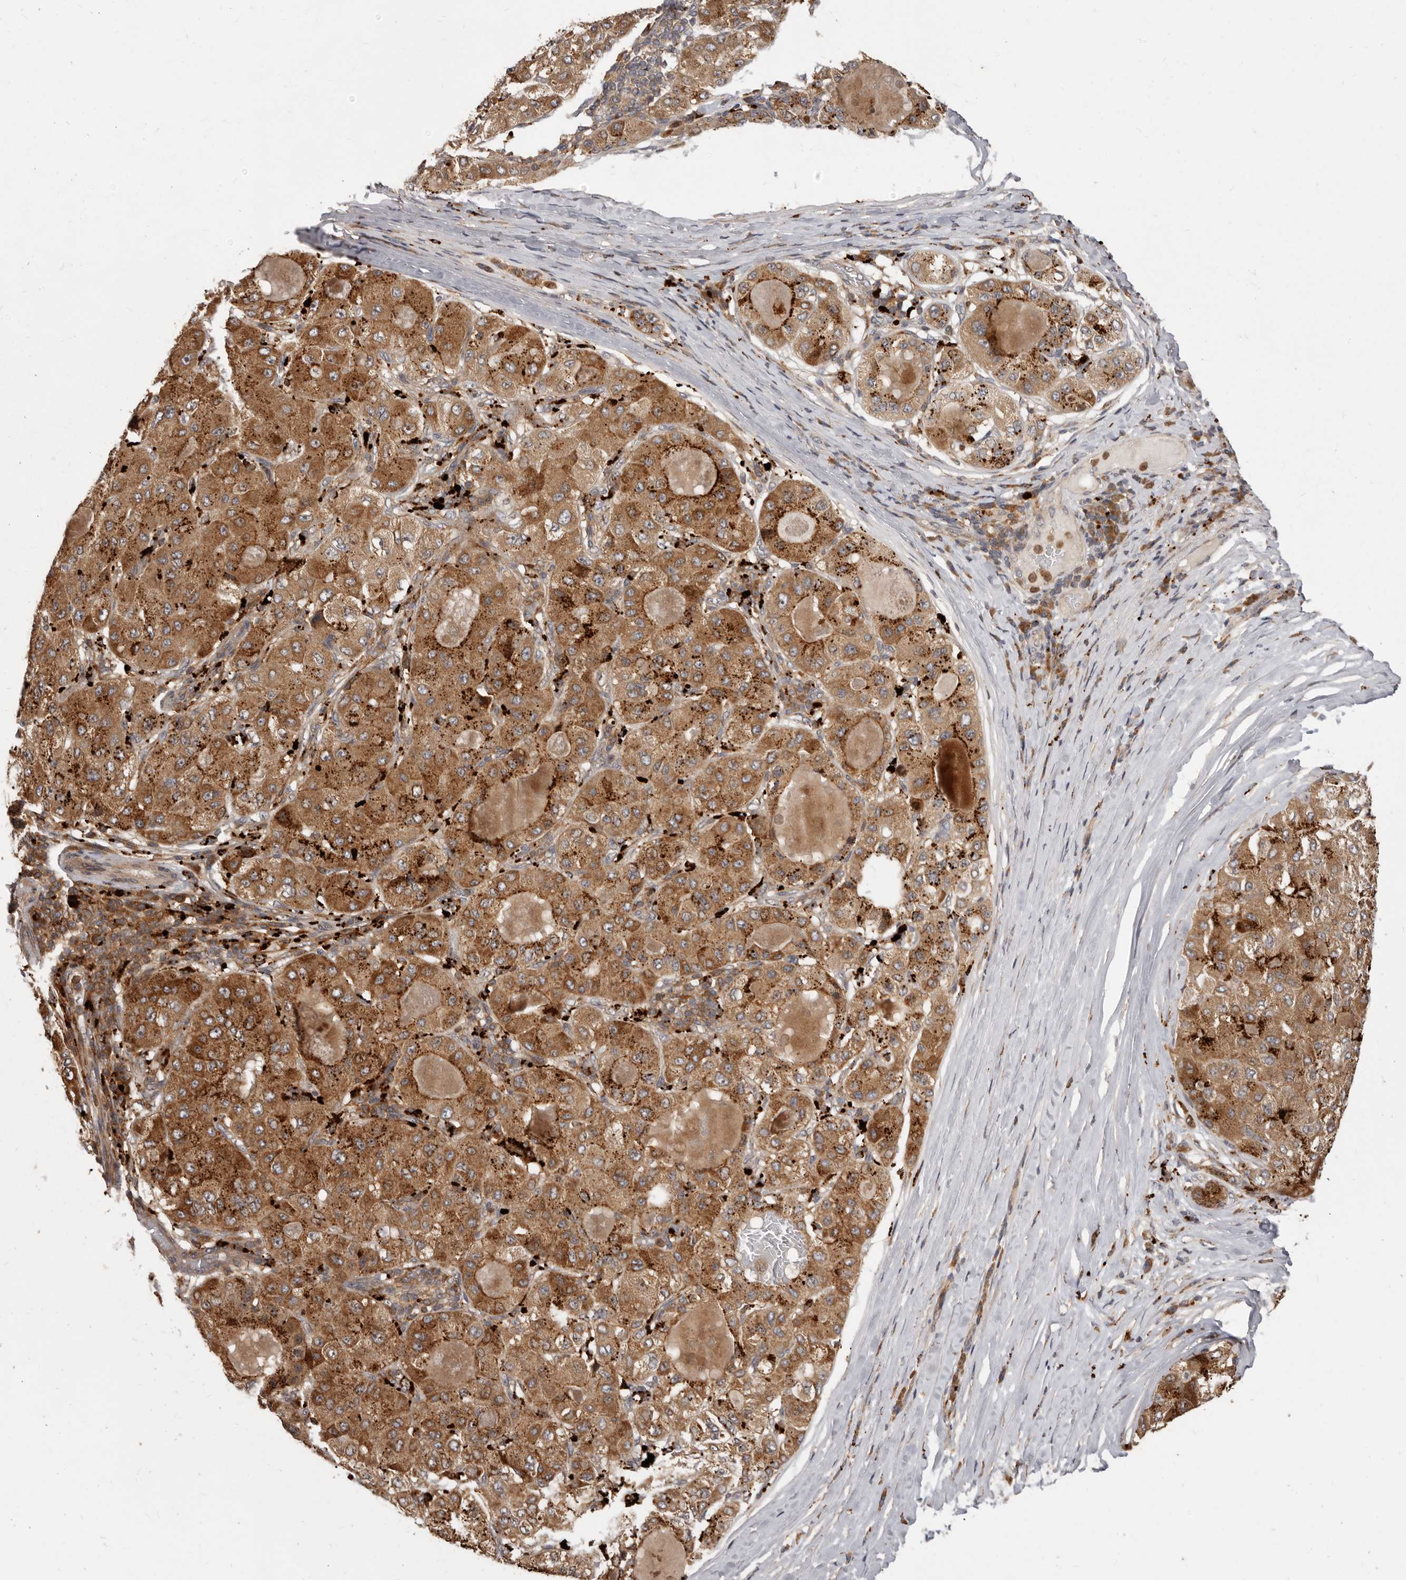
{"staining": {"intensity": "strong", "quantity": ">75%", "location": "cytoplasmic/membranous"}, "tissue": "liver cancer", "cell_type": "Tumor cells", "image_type": "cancer", "snomed": [{"axis": "morphology", "description": "Carcinoma, Hepatocellular, NOS"}, {"axis": "topography", "description": "Liver"}], "caption": "Immunohistochemistry (IHC) of liver cancer exhibits high levels of strong cytoplasmic/membranous staining in about >75% of tumor cells. (Stains: DAB (3,3'-diaminobenzidine) in brown, nuclei in blue, Microscopy: brightfield microscopy at high magnification).", "gene": "RNF187", "patient": {"sex": "male", "age": 80}}